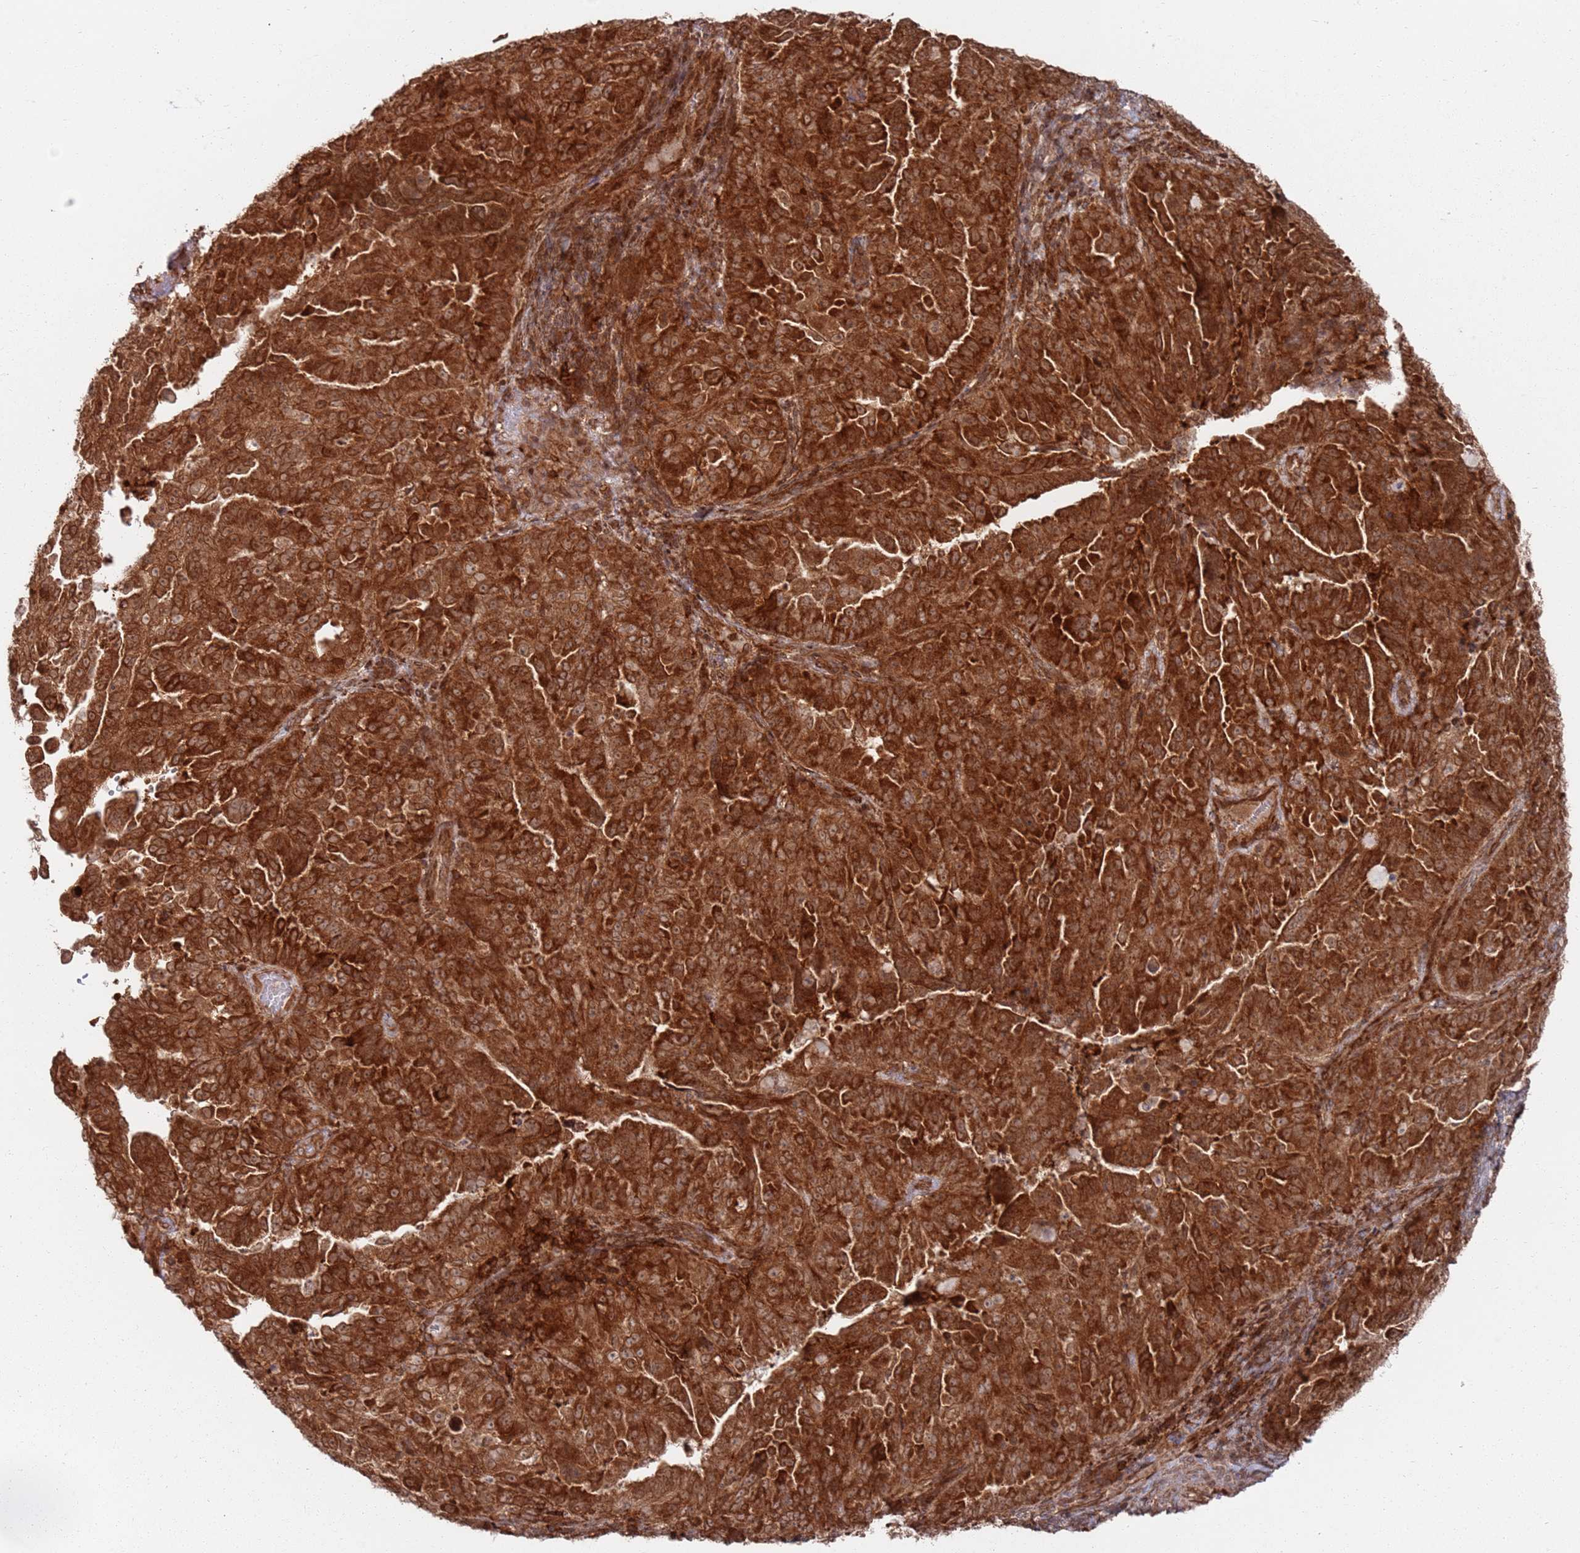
{"staining": {"intensity": "strong", "quantity": ">75%", "location": "cytoplasmic/membranous"}, "tissue": "endometrial cancer", "cell_type": "Tumor cells", "image_type": "cancer", "snomed": [{"axis": "morphology", "description": "Adenocarcinoma, NOS"}, {"axis": "topography", "description": "Endometrium"}], "caption": "The image exhibits immunohistochemical staining of endometrial adenocarcinoma. There is strong cytoplasmic/membranous positivity is appreciated in about >75% of tumor cells.", "gene": "PIH1D1", "patient": {"sex": "female", "age": 65}}